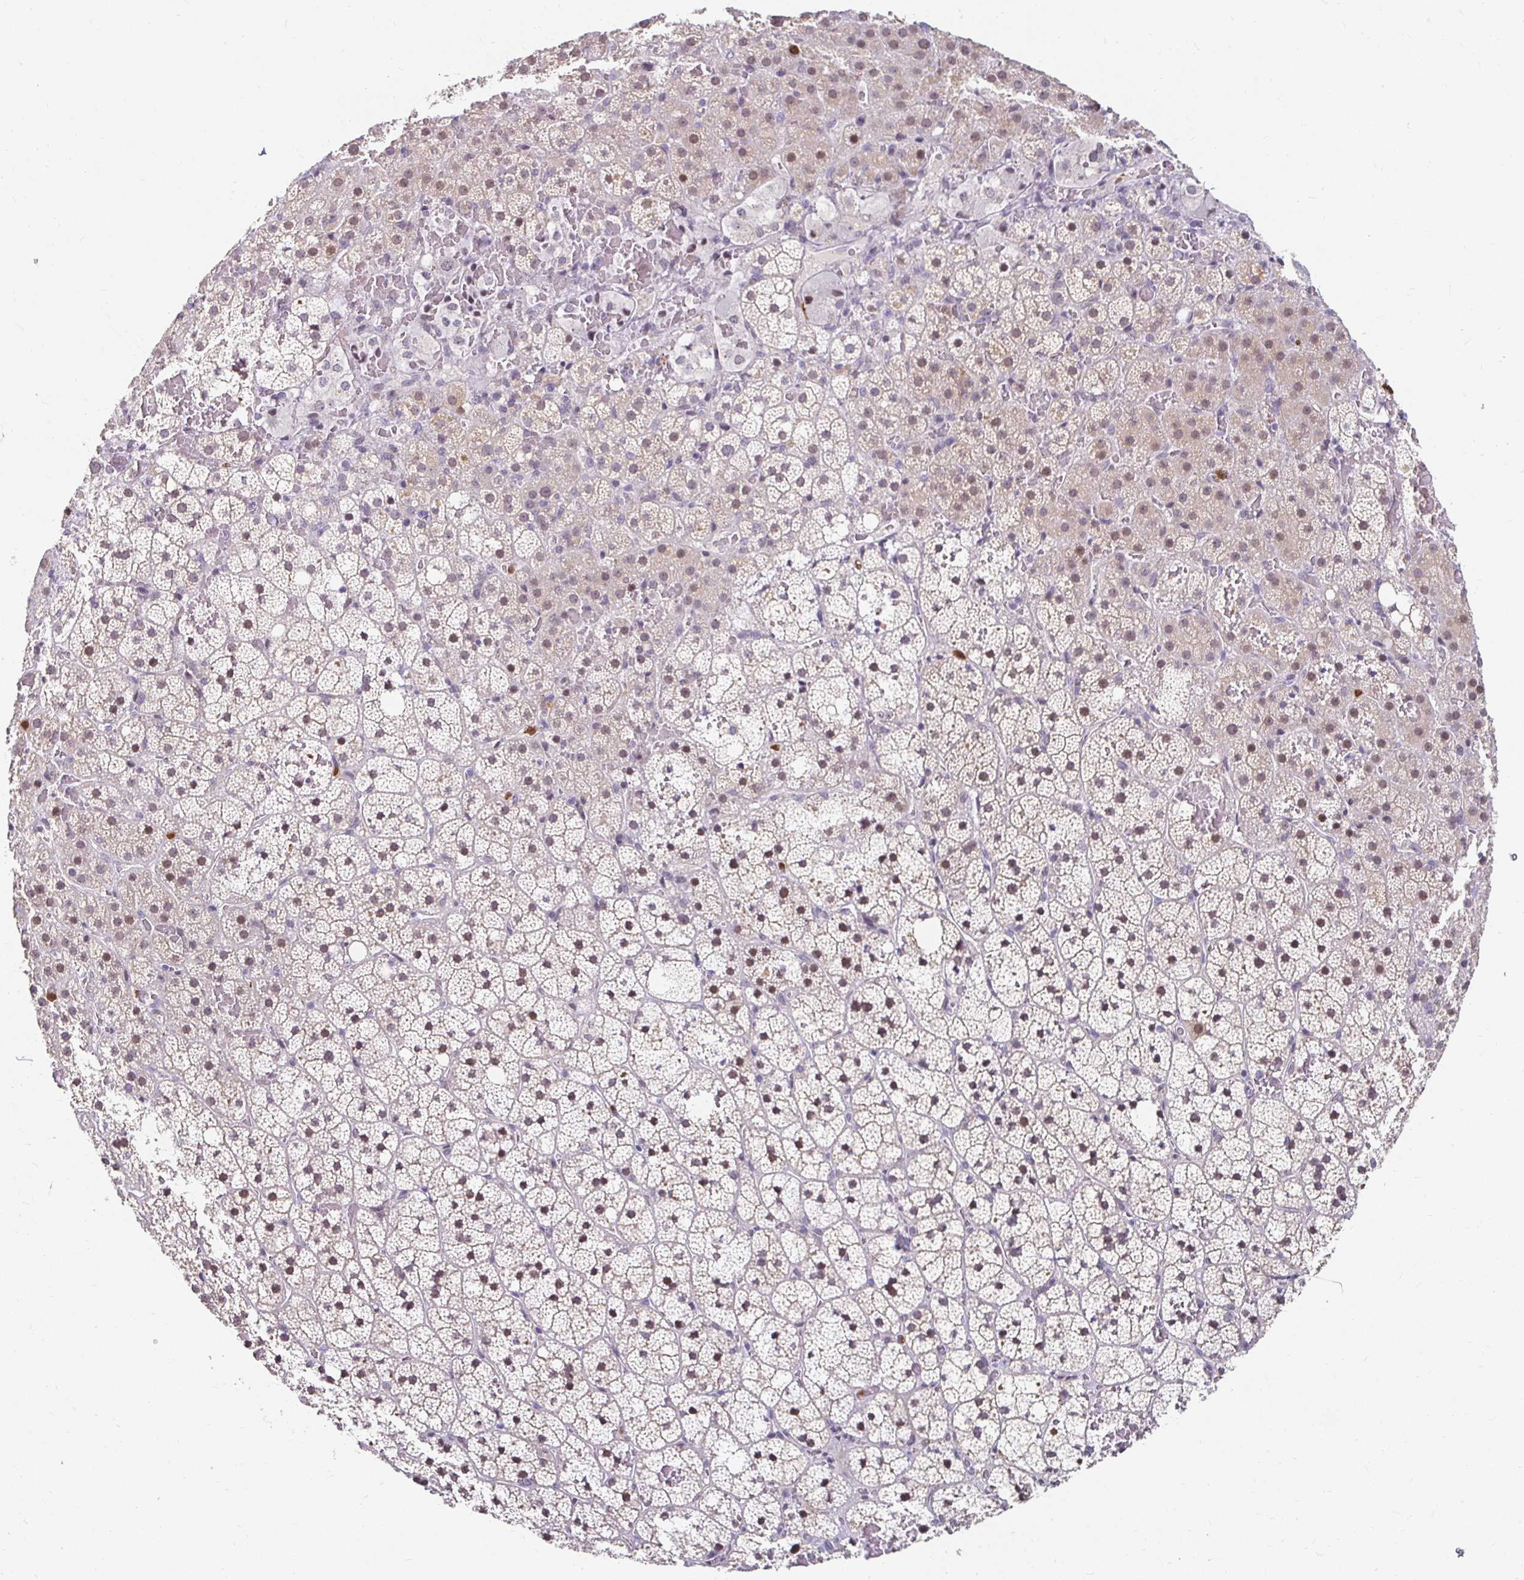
{"staining": {"intensity": "weak", "quantity": "25%-75%", "location": "cytoplasmic/membranous,nuclear"}, "tissue": "adrenal gland", "cell_type": "Glandular cells", "image_type": "normal", "snomed": [{"axis": "morphology", "description": "Normal tissue, NOS"}, {"axis": "topography", "description": "Adrenal gland"}], "caption": "Brown immunohistochemical staining in unremarkable human adrenal gland exhibits weak cytoplasmic/membranous,nuclear expression in about 25%-75% of glandular cells.", "gene": "PADI2", "patient": {"sex": "male", "age": 53}}